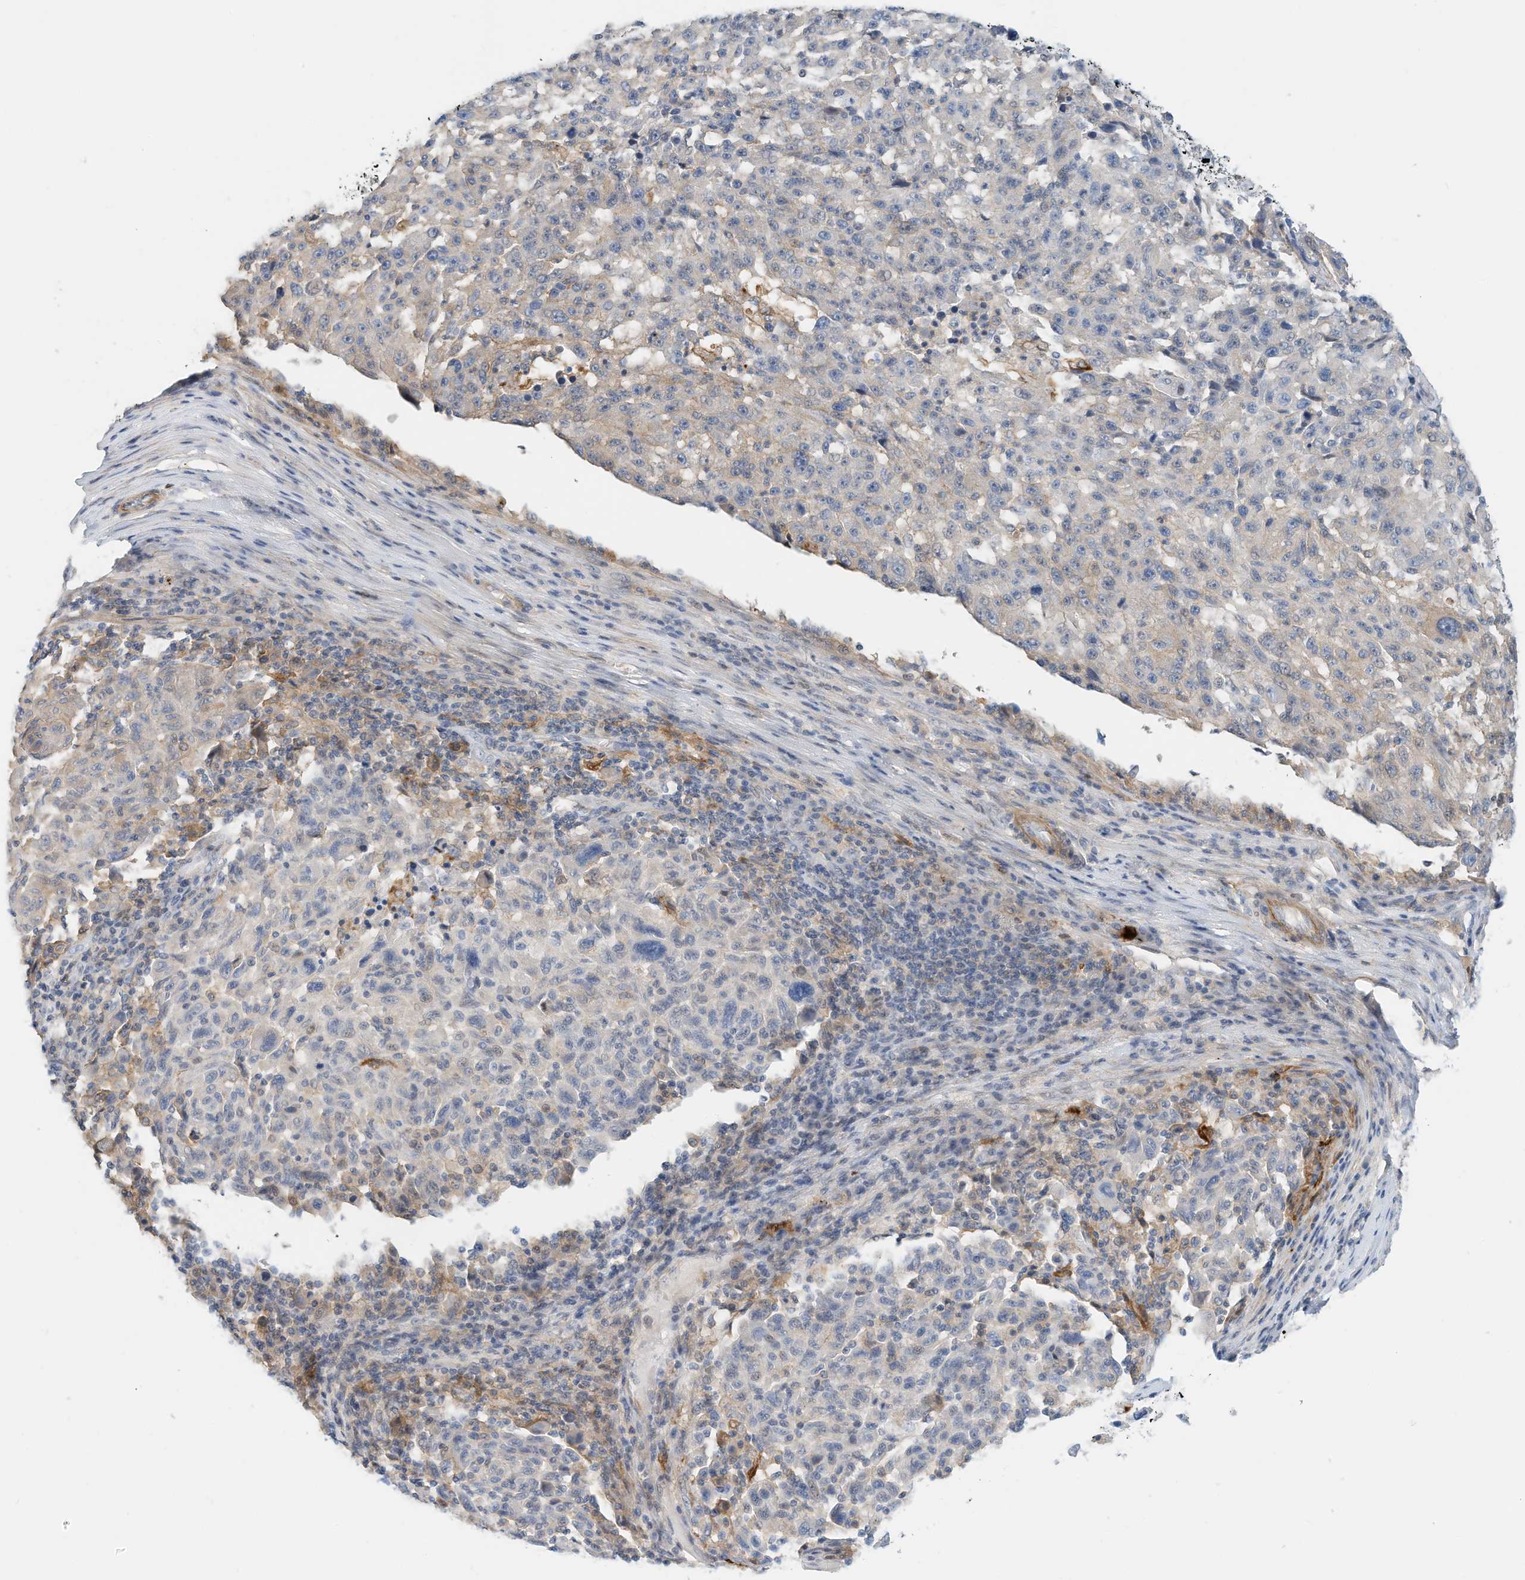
{"staining": {"intensity": "negative", "quantity": "none", "location": "none"}, "tissue": "melanoma", "cell_type": "Tumor cells", "image_type": "cancer", "snomed": [{"axis": "morphology", "description": "Malignant melanoma, NOS"}, {"axis": "topography", "description": "Skin"}], "caption": "A high-resolution micrograph shows immunohistochemistry staining of melanoma, which demonstrates no significant expression in tumor cells.", "gene": "MICAL1", "patient": {"sex": "male", "age": 53}}